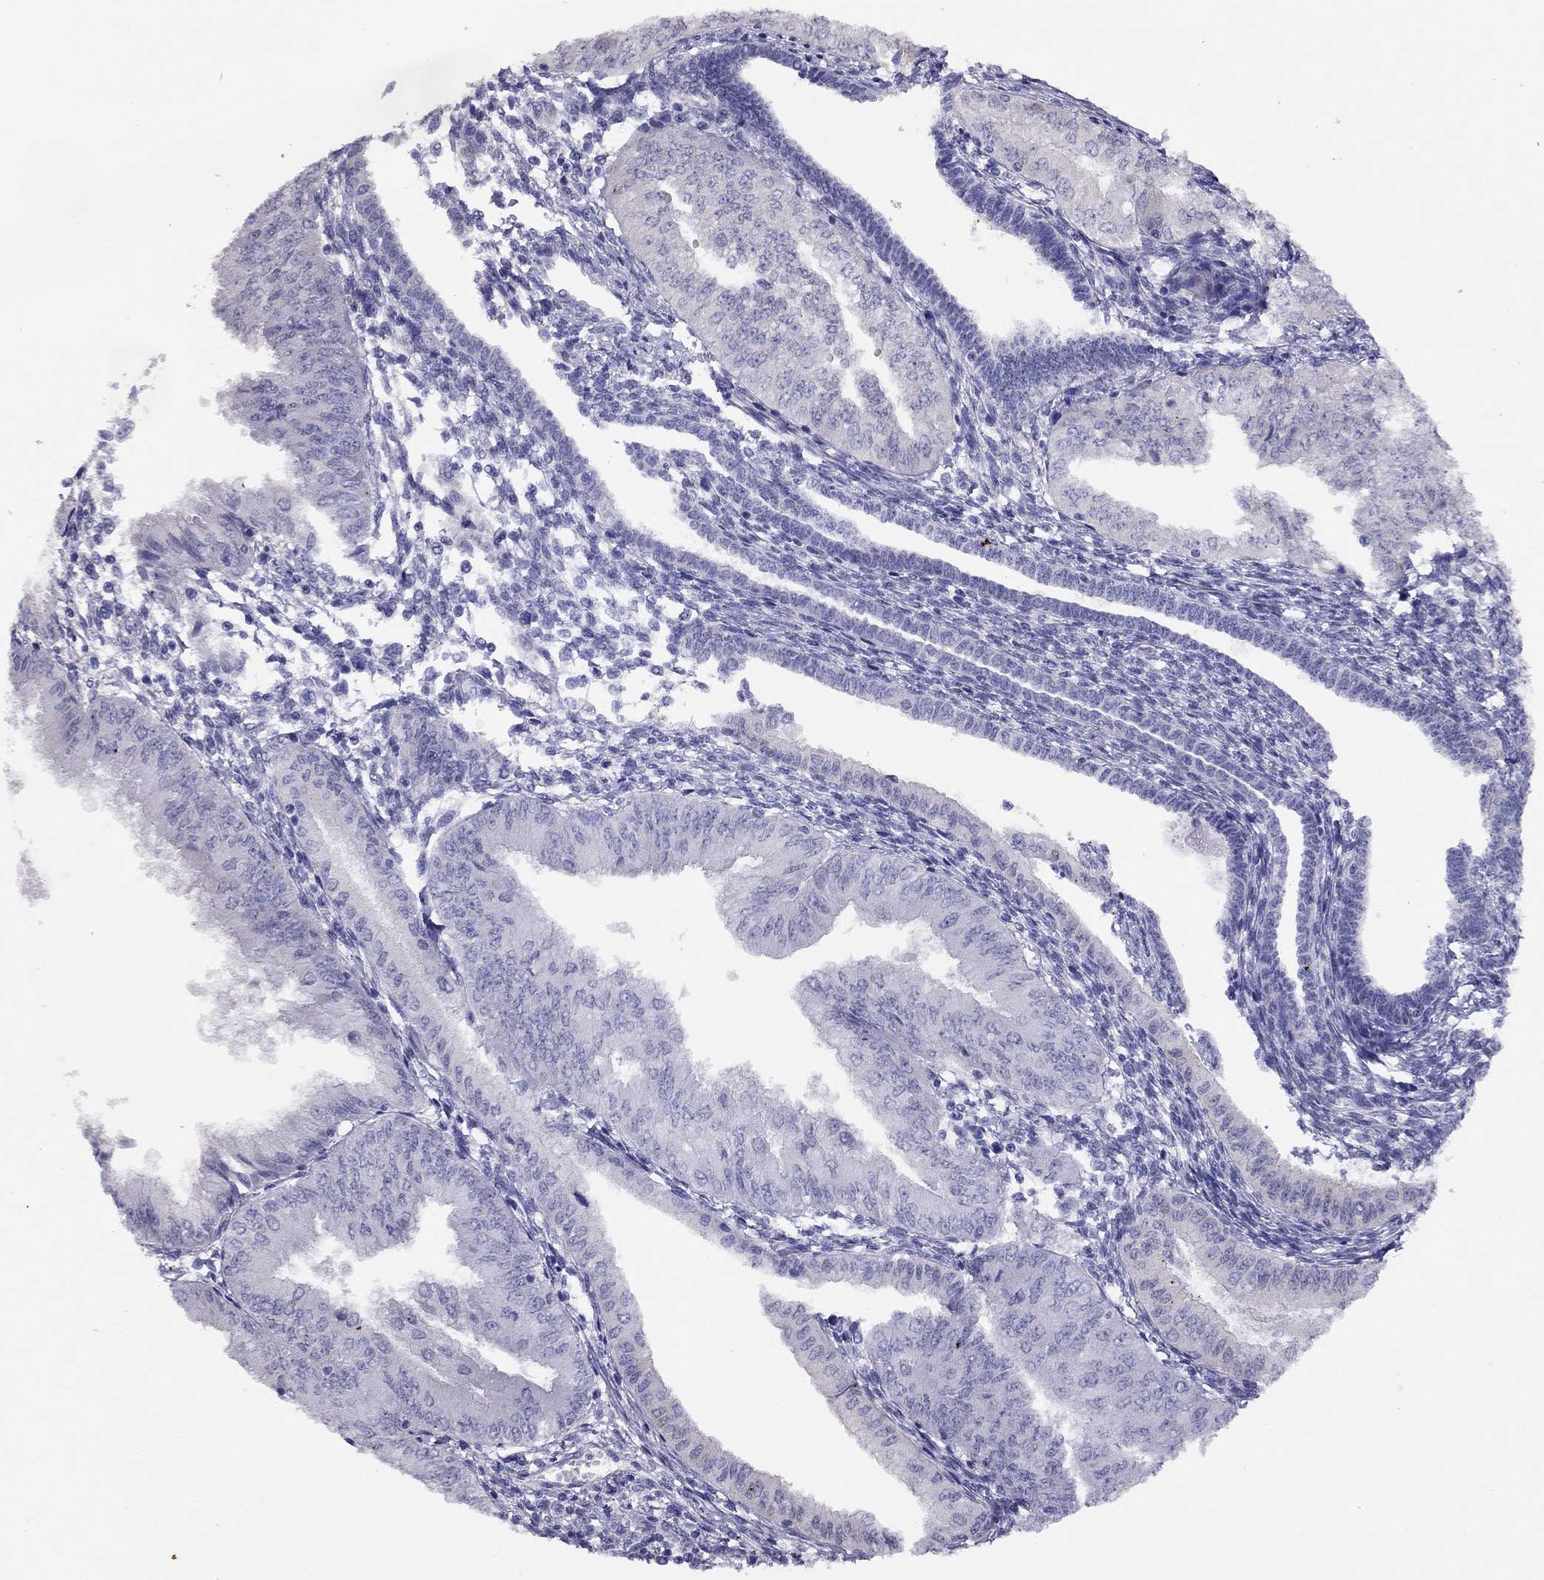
{"staining": {"intensity": "negative", "quantity": "none", "location": "none"}, "tissue": "endometrial cancer", "cell_type": "Tumor cells", "image_type": "cancer", "snomed": [{"axis": "morphology", "description": "Adenocarcinoma, NOS"}, {"axis": "topography", "description": "Endometrium"}], "caption": "Immunohistochemistry (IHC) photomicrograph of neoplastic tissue: adenocarcinoma (endometrial) stained with DAB exhibits no significant protein positivity in tumor cells. (Brightfield microscopy of DAB immunohistochemistry at high magnification).", "gene": "LRIT2", "patient": {"sex": "female", "age": 53}}